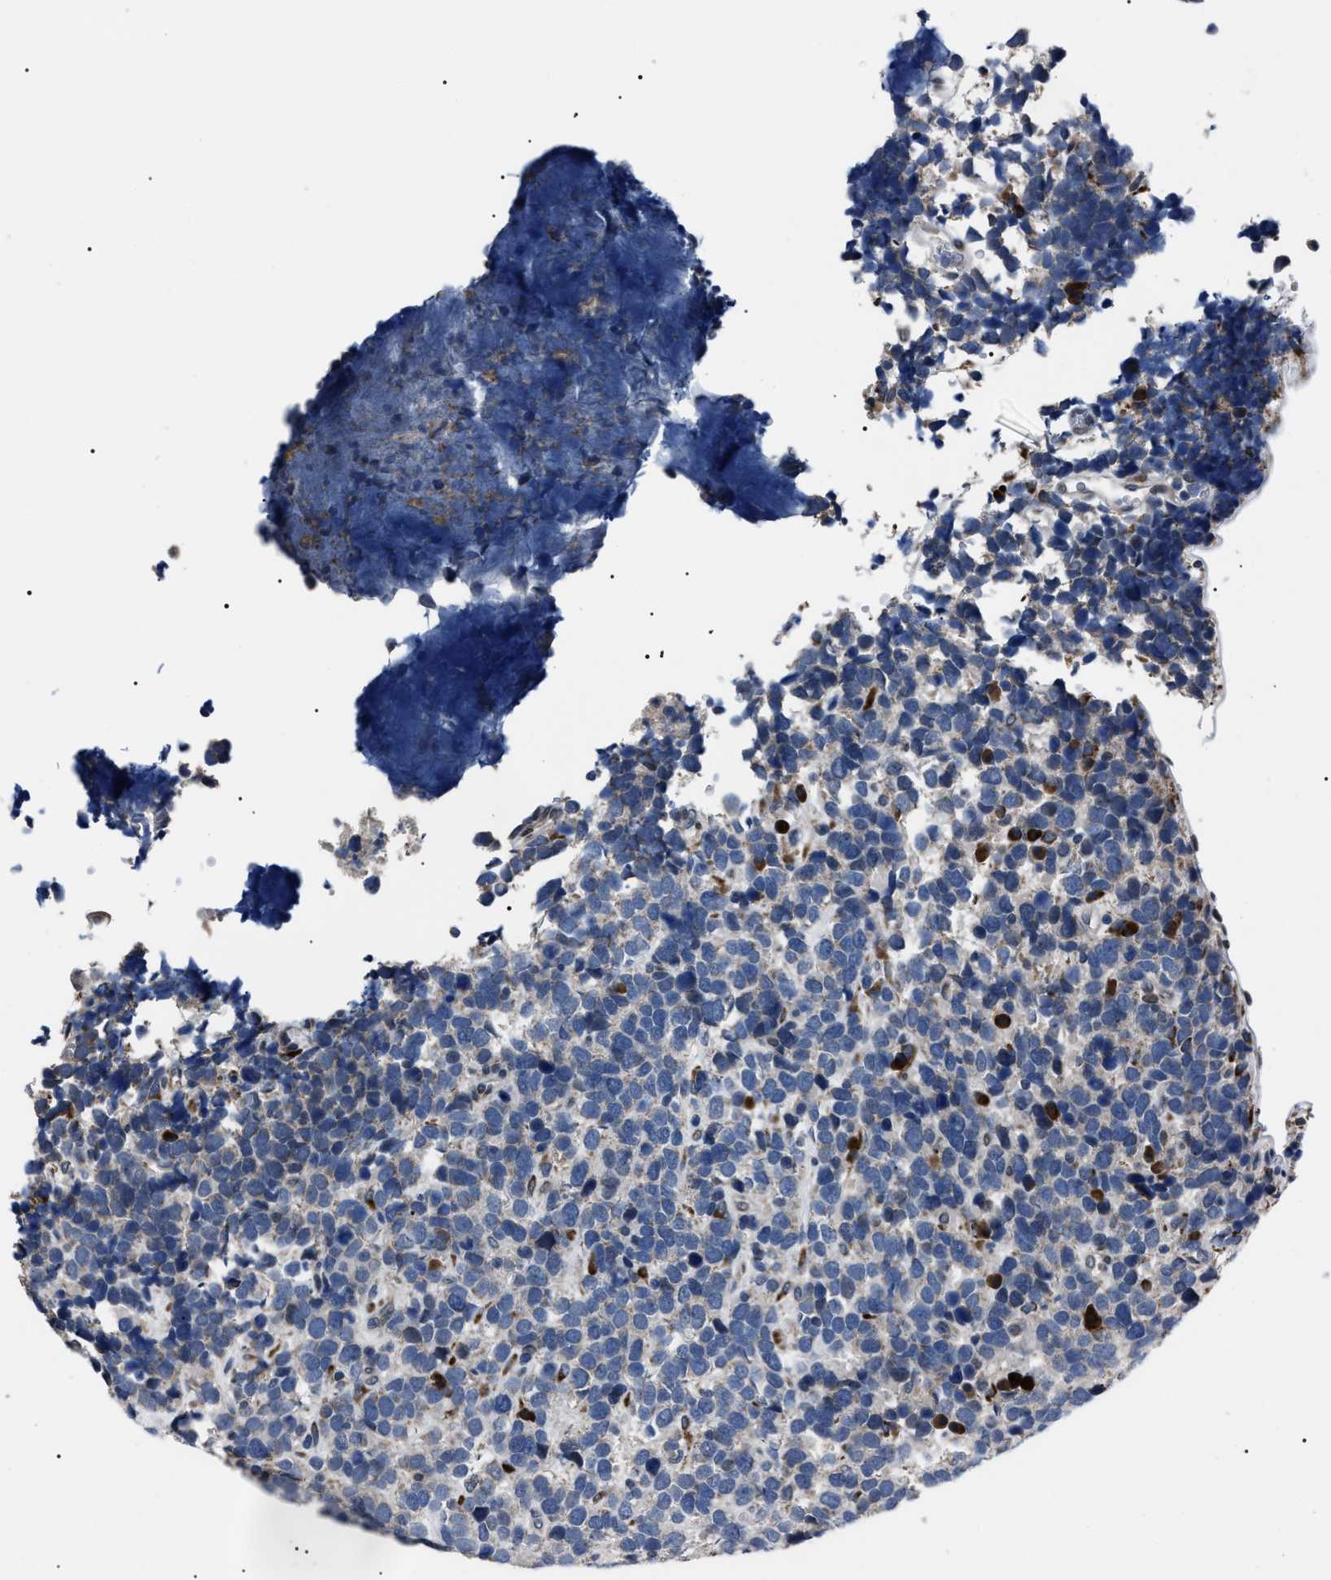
{"staining": {"intensity": "negative", "quantity": "none", "location": "none"}, "tissue": "urothelial cancer", "cell_type": "Tumor cells", "image_type": "cancer", "snomed": [{"axis": "morphology", "description": "Urothelial carcinoma, High grade"}, {"axis": "topography", "description": "Urinary bladder"}], "caption": "Tumor cells are negative for protein expression in human high-grade urothelial carcinoma.", "gene": "LRRC14", "patient": {"sex": "female", "age": 82}}